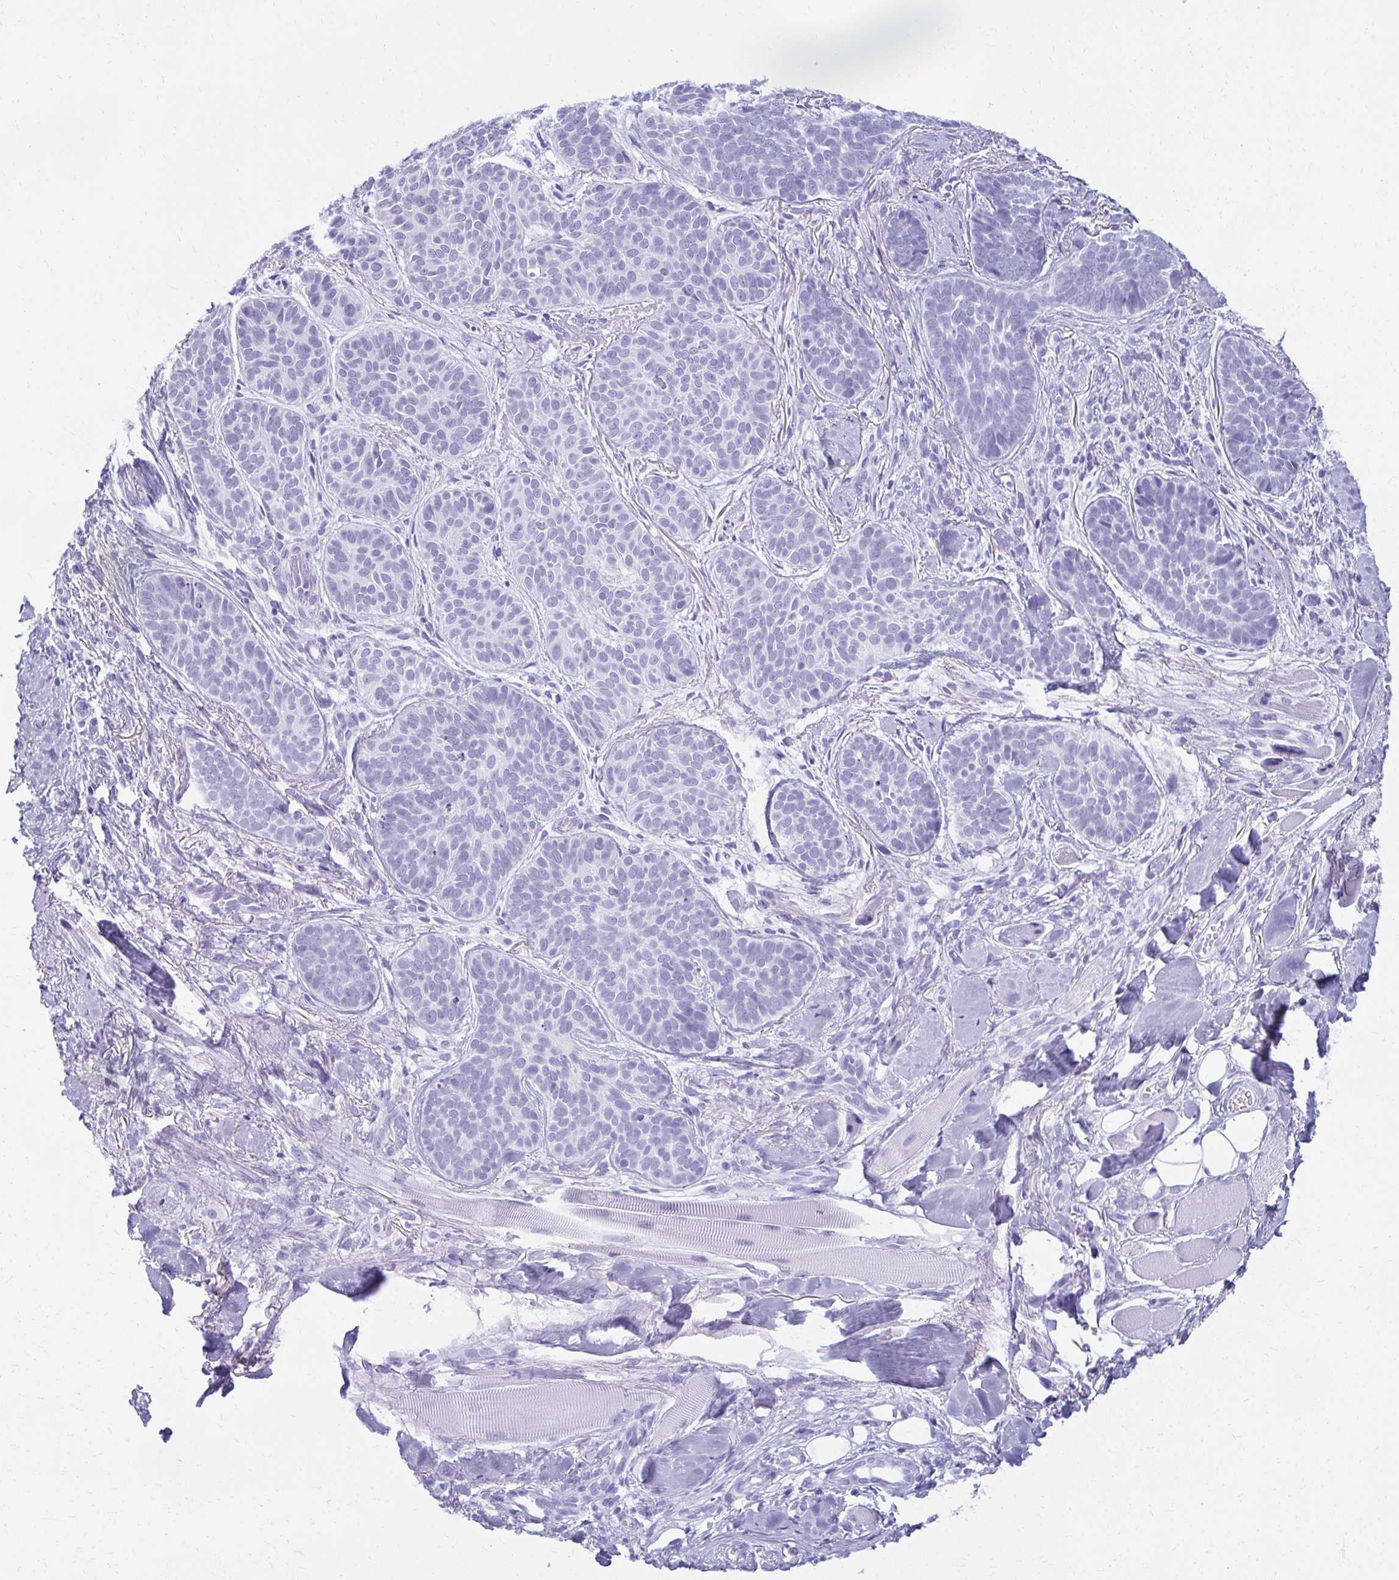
{"staining": {"intensity": "negative", "quantity": "none", "location": "none"}, "tissue": "skin cancer", "cell_type": "Tumor cells", "image_type": "cancer", "snomed": [{"axis": "morphology", "description": "Basal cell carcinoma"}, {"axis": "topography", "description": "Skin"}, {"axis": "topography", "description": "Skin of nose"}], "caption": "Immunohistochemistry (IHC) histopathology image of neoplastic tissue: basal cell carcinoma (skin) stained with DAB (3,3'-diaminobenzidine) shows no significant protein positivity in tumor cells.", "gene": "MAF1", "patient": {"sex": "female", "age": 81}}